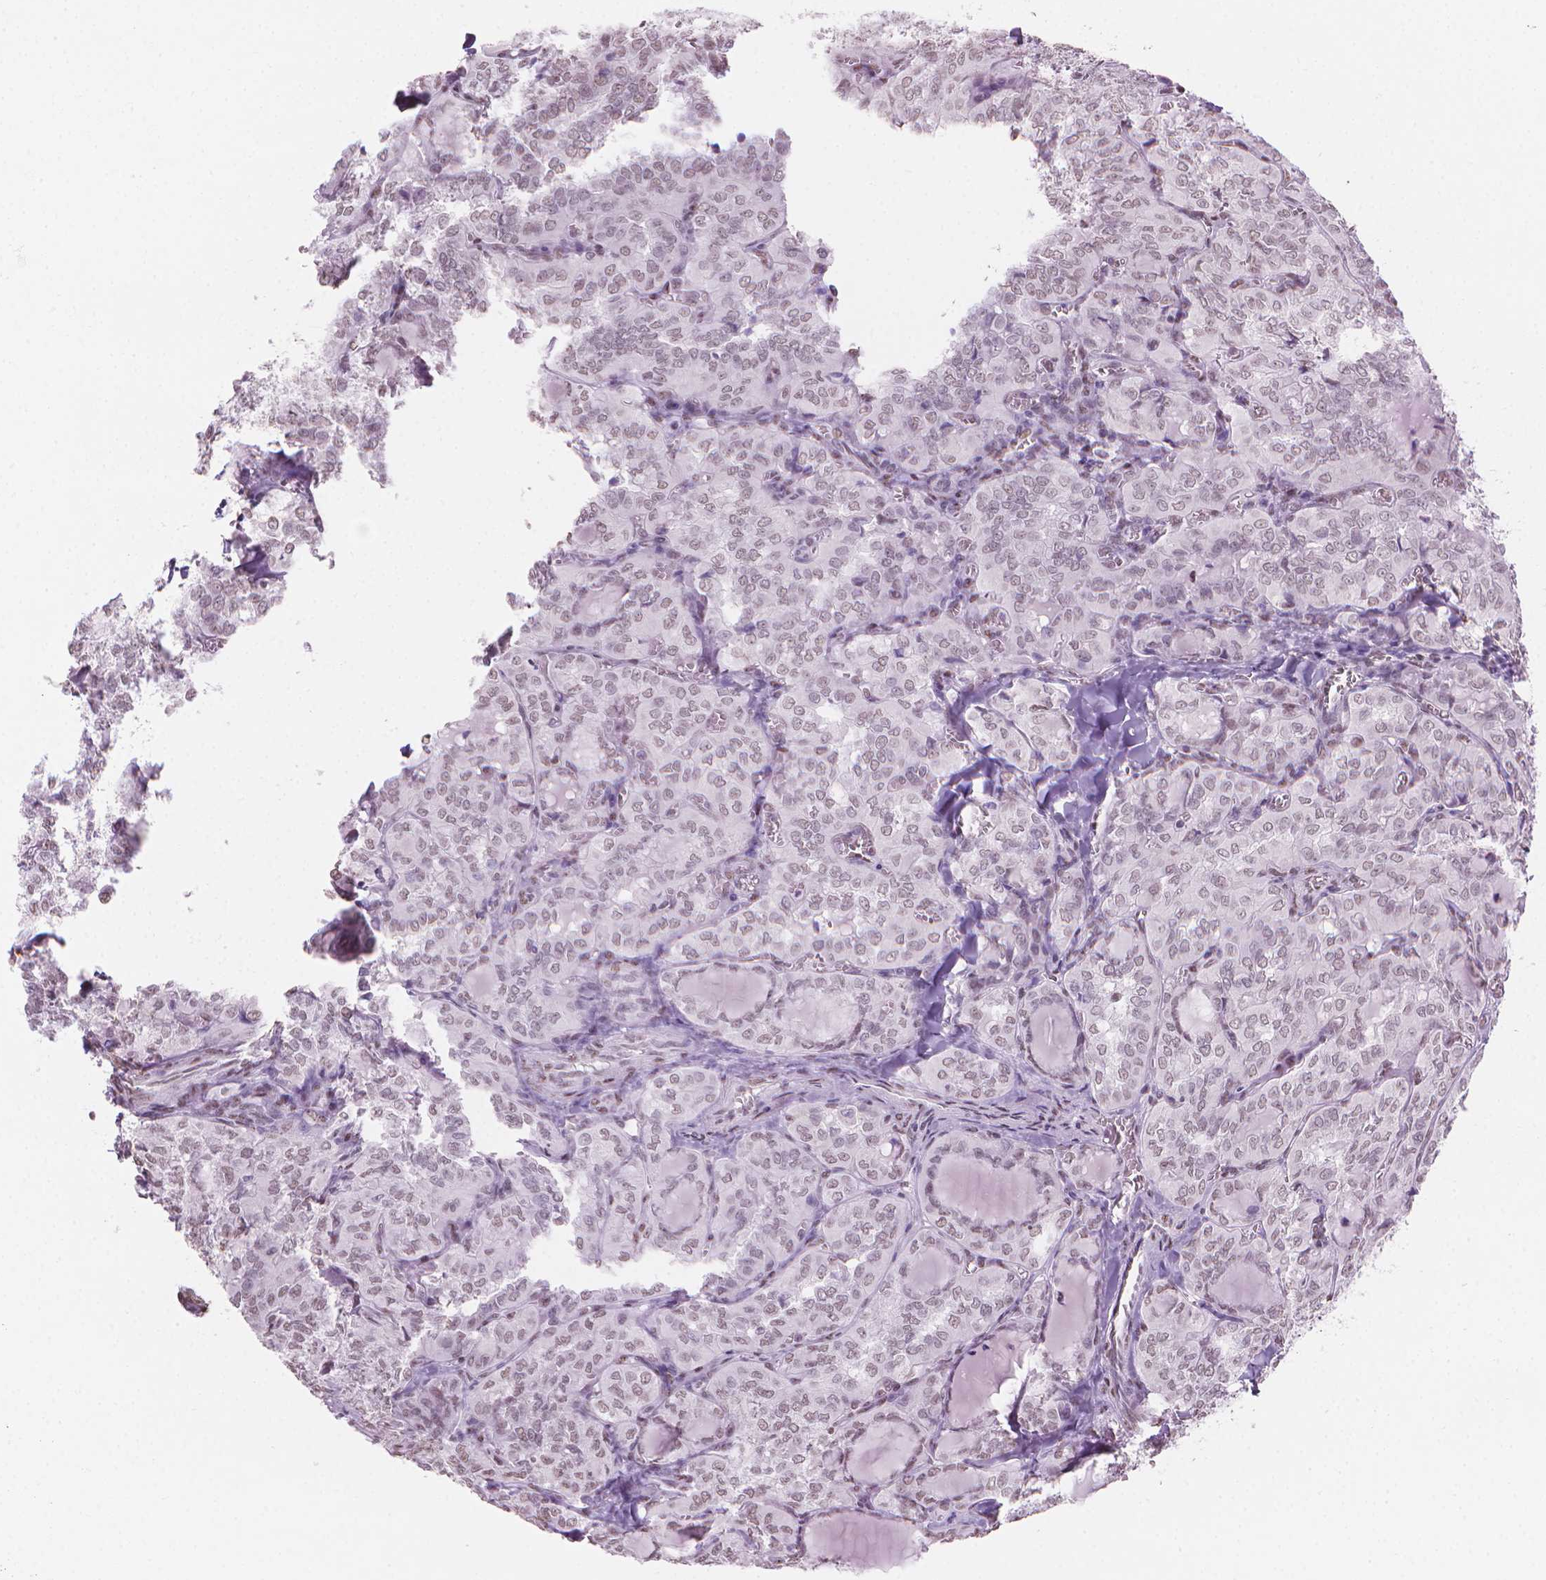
{"staining": {"intensity": "weak", "quantity": "<25%", "location": "nuclear"}, "tissue": "thyroid cancer", "cell_type": "Tumor cells", "image_type": "cancer", "snomed": [{"axis": "morphology", "description": "Papillary adenocarcinoma, NOS"}, {"axis": "topography", "description": "Thyroid gland"}], "caption": "Tumor cells are negative for brown protein staining in thyroid cancer.", "gene": "PIAS2", "patient": {"sex": "female", "age": 41}}